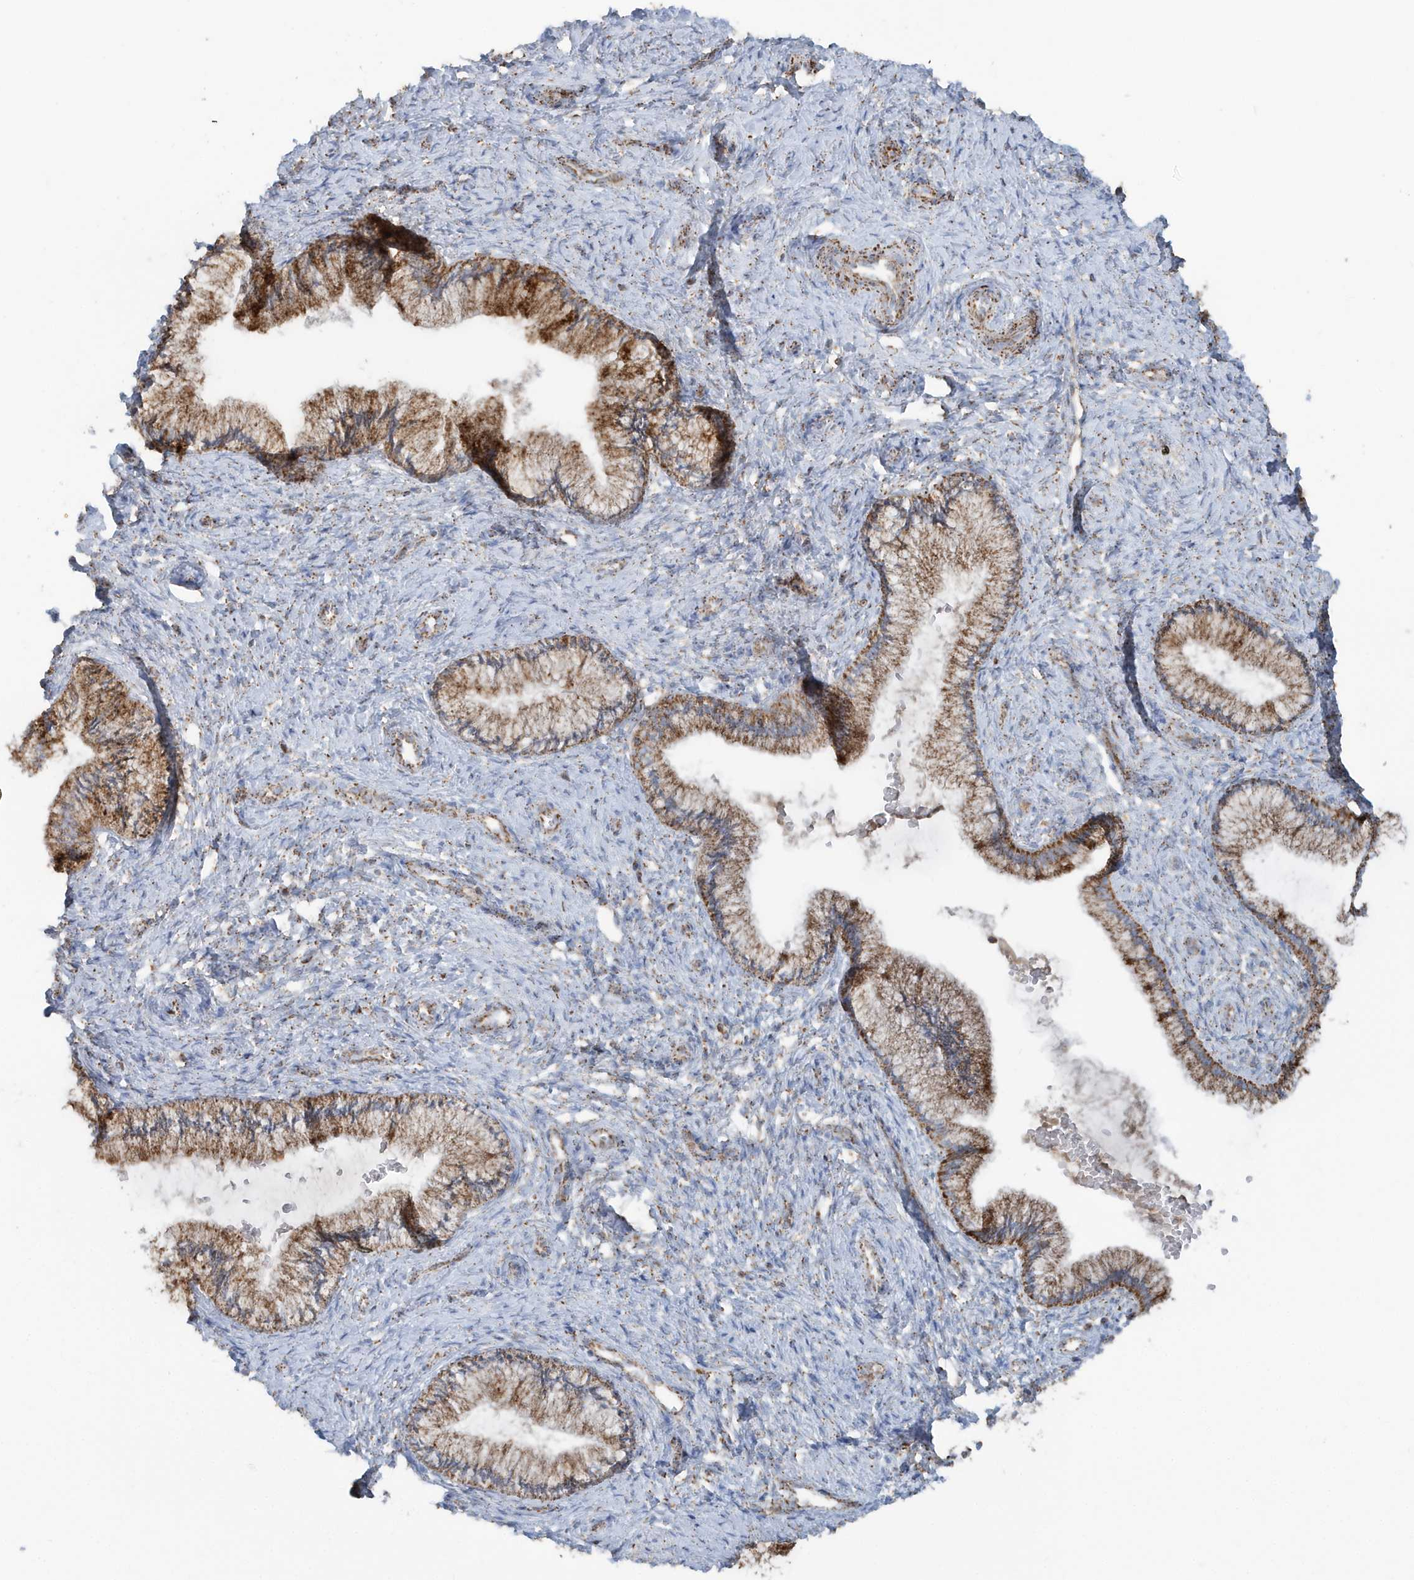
{"staining": {"intensity": "strong", "quantity": ">75%", "location": "cytoplasmic/membranous"}, "tissue": "cervix", "cell_type": "Glandular cells", "image_type": "normal", "snomed": [{"axis": "morphology", "description": "Normal tissue, NOS"}, {"axis": "topography", "description": "Cervix"}], "caption": "Protein expression by IHC demonstrates strong cytoplasmic/membranous expression in approximately >75% of glandular cells in normal cervix.", "gene": "RAB11FIP3", "patient": {"sex": "female", "age": 27}}